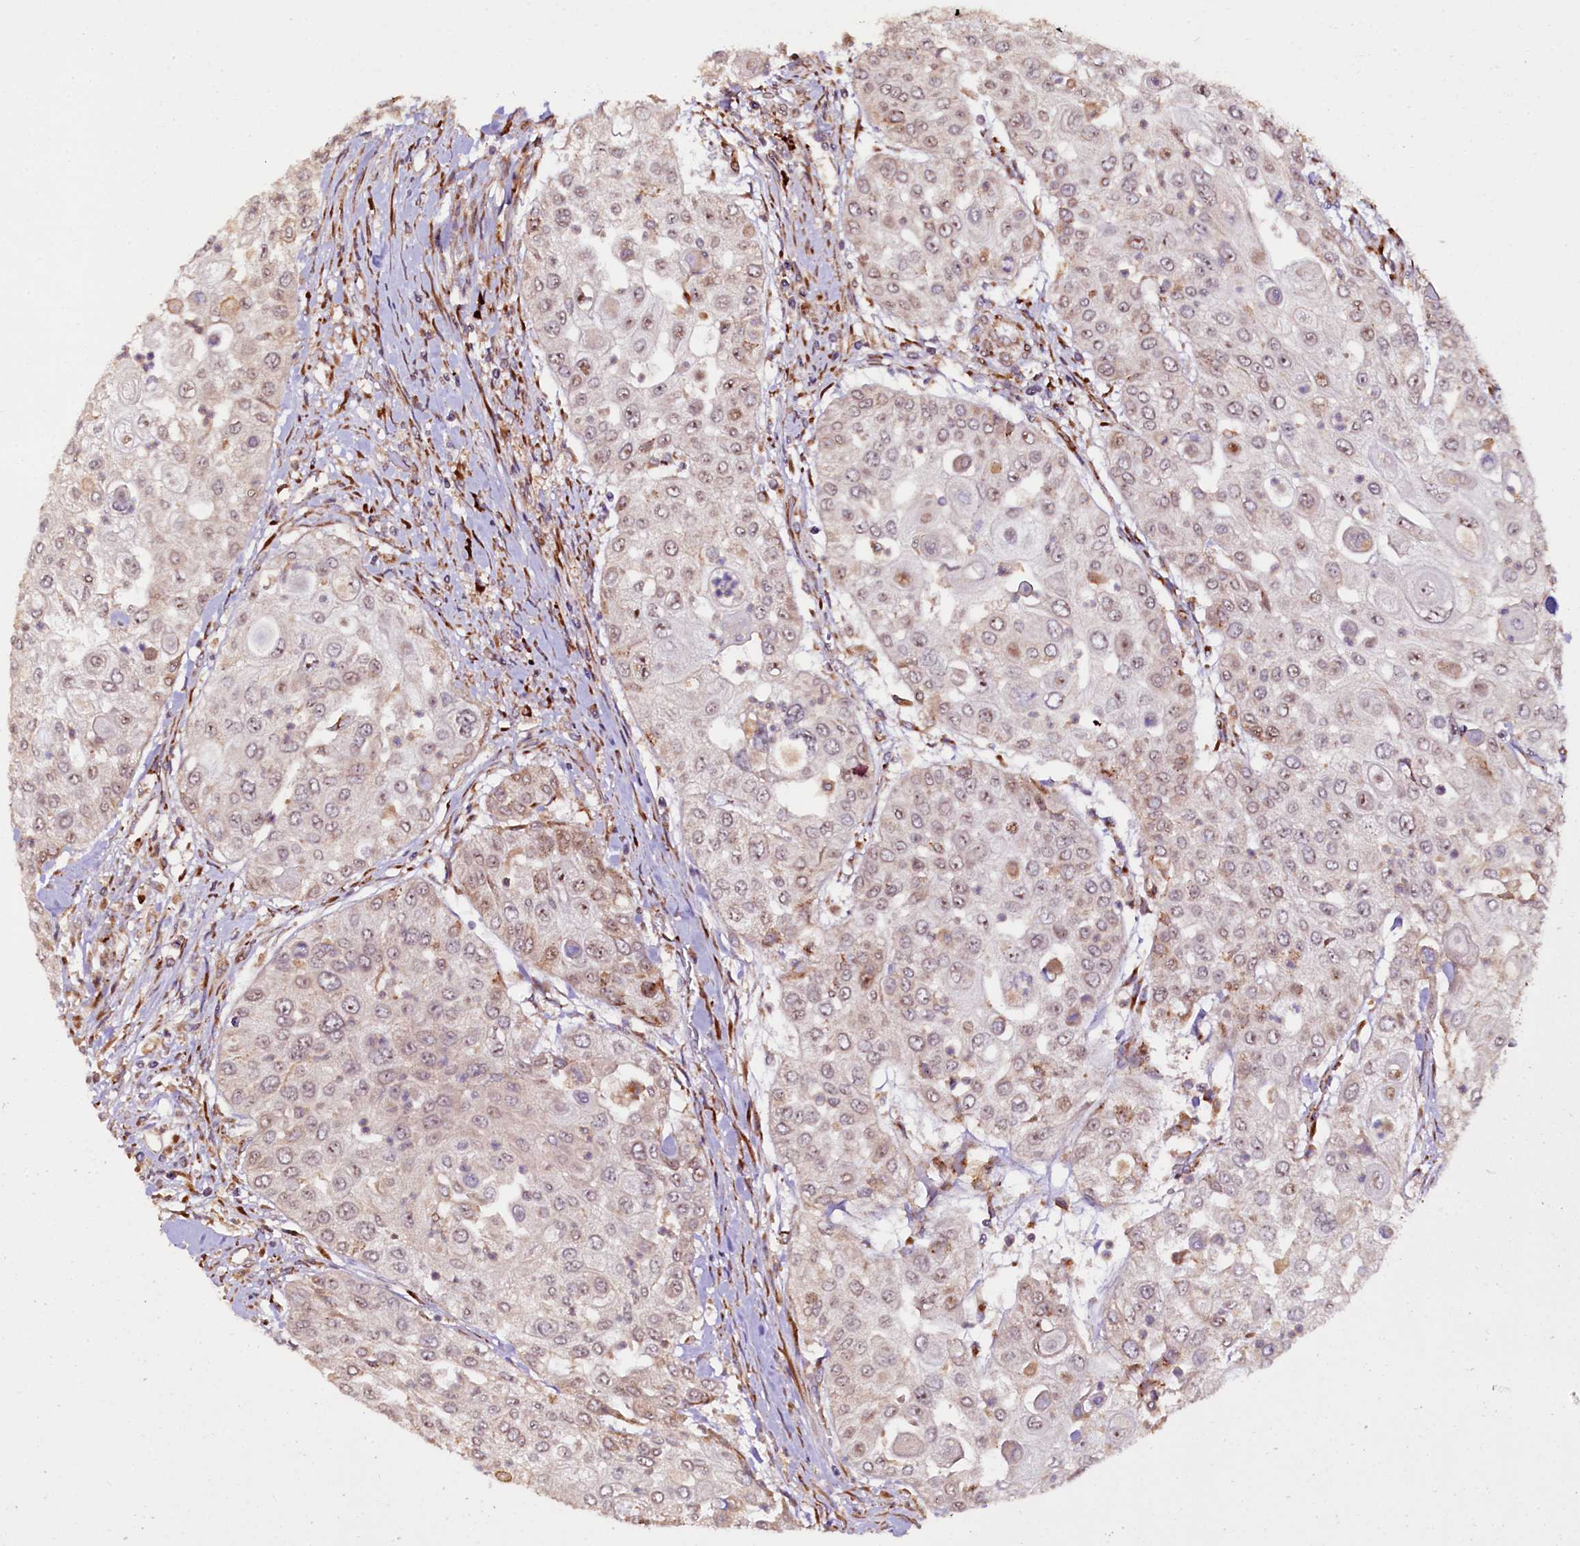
{"staining": {"intensity": "moderate", "quantity": "<25%", "location": "cytoplasmic/membranous"}, "tissue": "urothelial cancer", "cell_type": "Tumor cells", "image_type": "cancer", "snomed": [{"axis": "morphology", "description": "Urothelial carcinoma, High grade"}, {"axis": "topography", "description": "Urinary bladder"}], "caption": "Brown immunohistochemical staining in human urothelial carcinoma (high-grade) demonstrates moderate cytoplasmic/membranous expression in about <25% of tumor cells.", "gene": "C5orf15", "patient": {"sex": "female", "age": 79}}